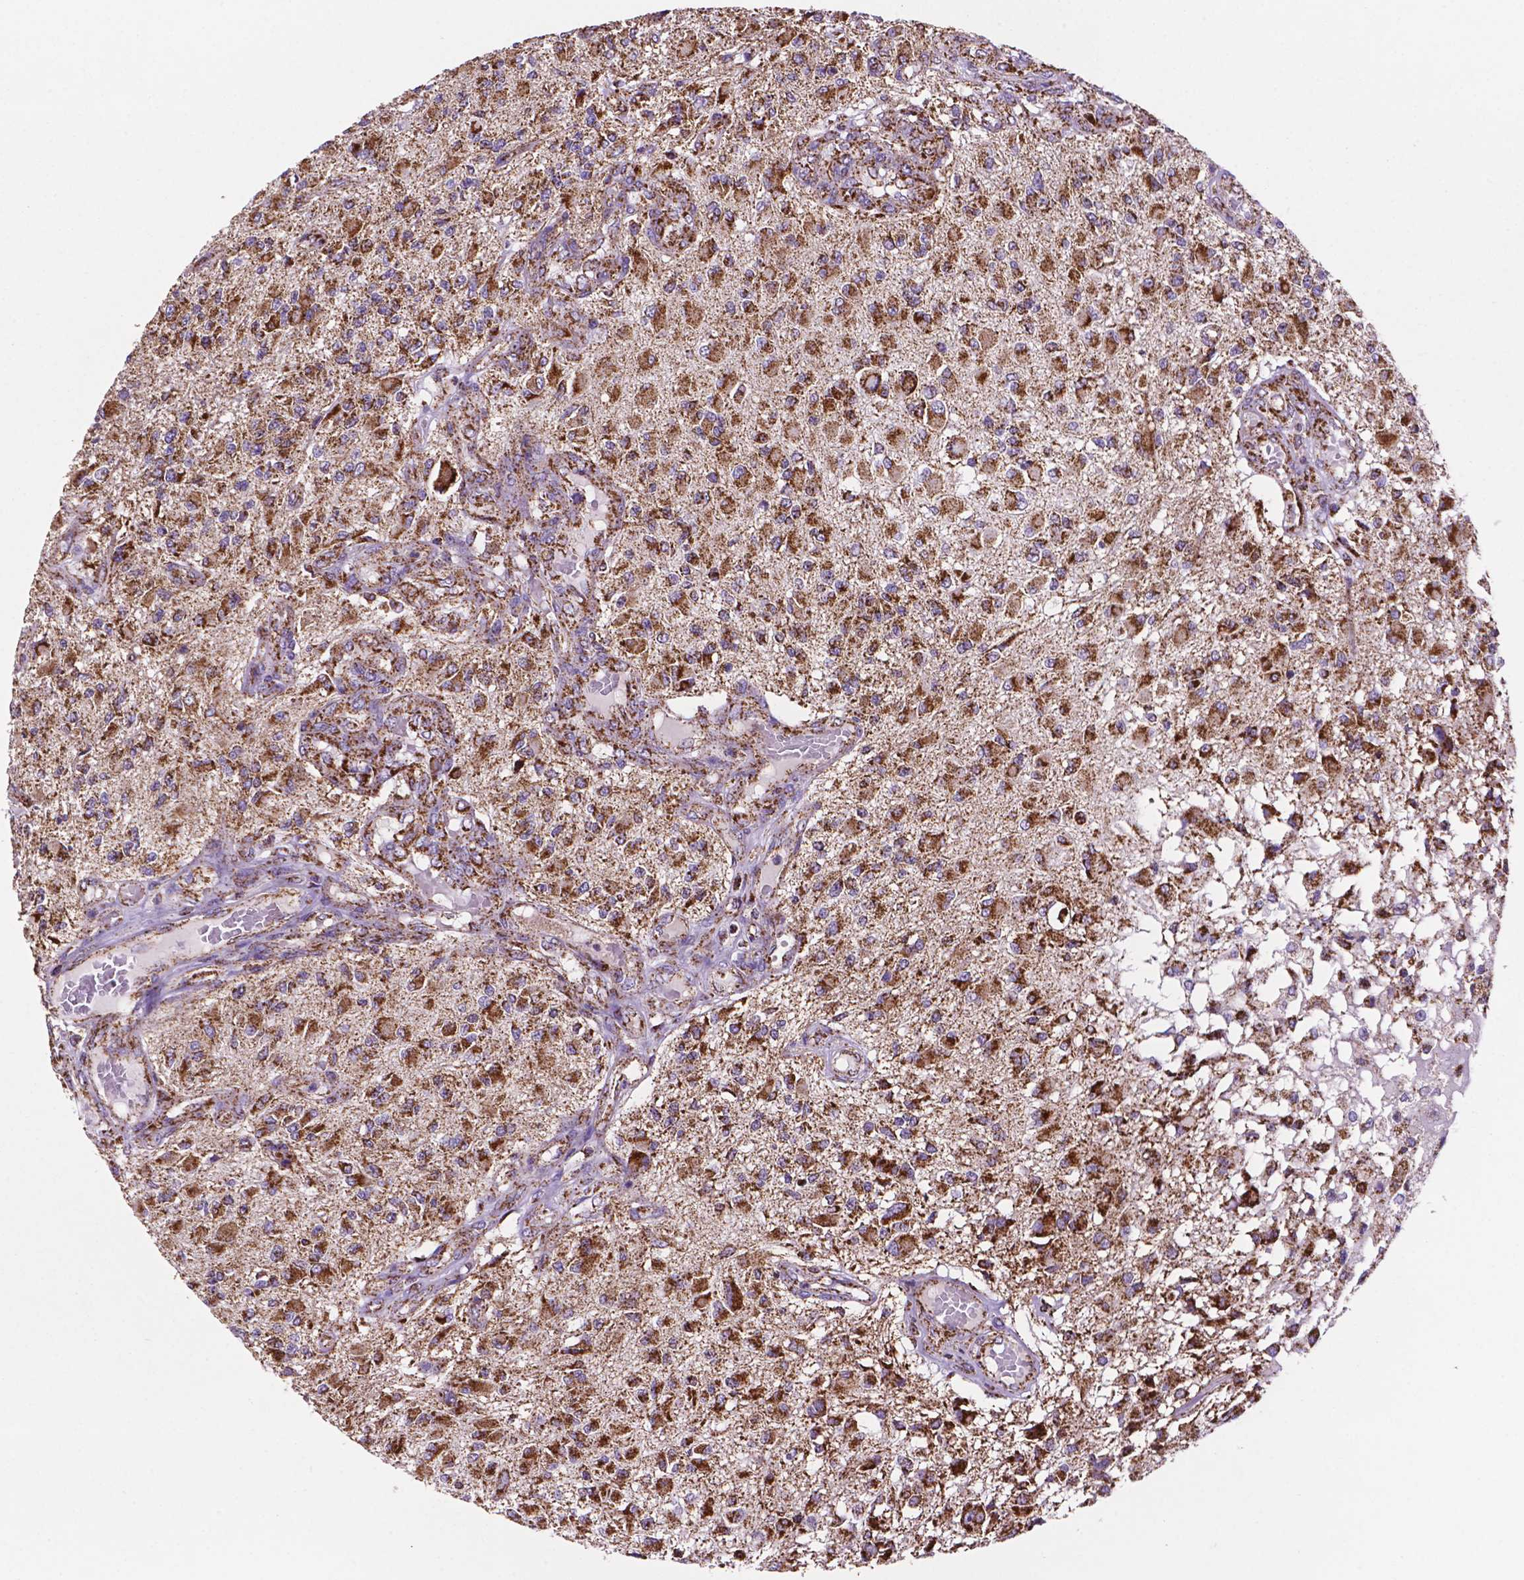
{"staining": {"intensity": "strong", "quantity": ">75%", "location": "cytoplasmic/membranous"}, "tissue": "glioma", "cell_type": "Tumor cells", "image_type": "cancer", "snomed": [{"axis": "morphology", "description": "Glioma, malignant, High grade"}, {"axis": "topography", "description": "Brain"}], "caption": "Immunohistochemistry histopathology image of neoplastic tissue: glioma stained using immunohistochemistry (IHC) shows high levels of strong protein expression localized specifically in the cytoplasmic/membranous of tumor cells, appearing as a cytoplasmic/membranous brown color.", "gene": "HSPD1", "patient": {"sex": "female", "age": 63}}